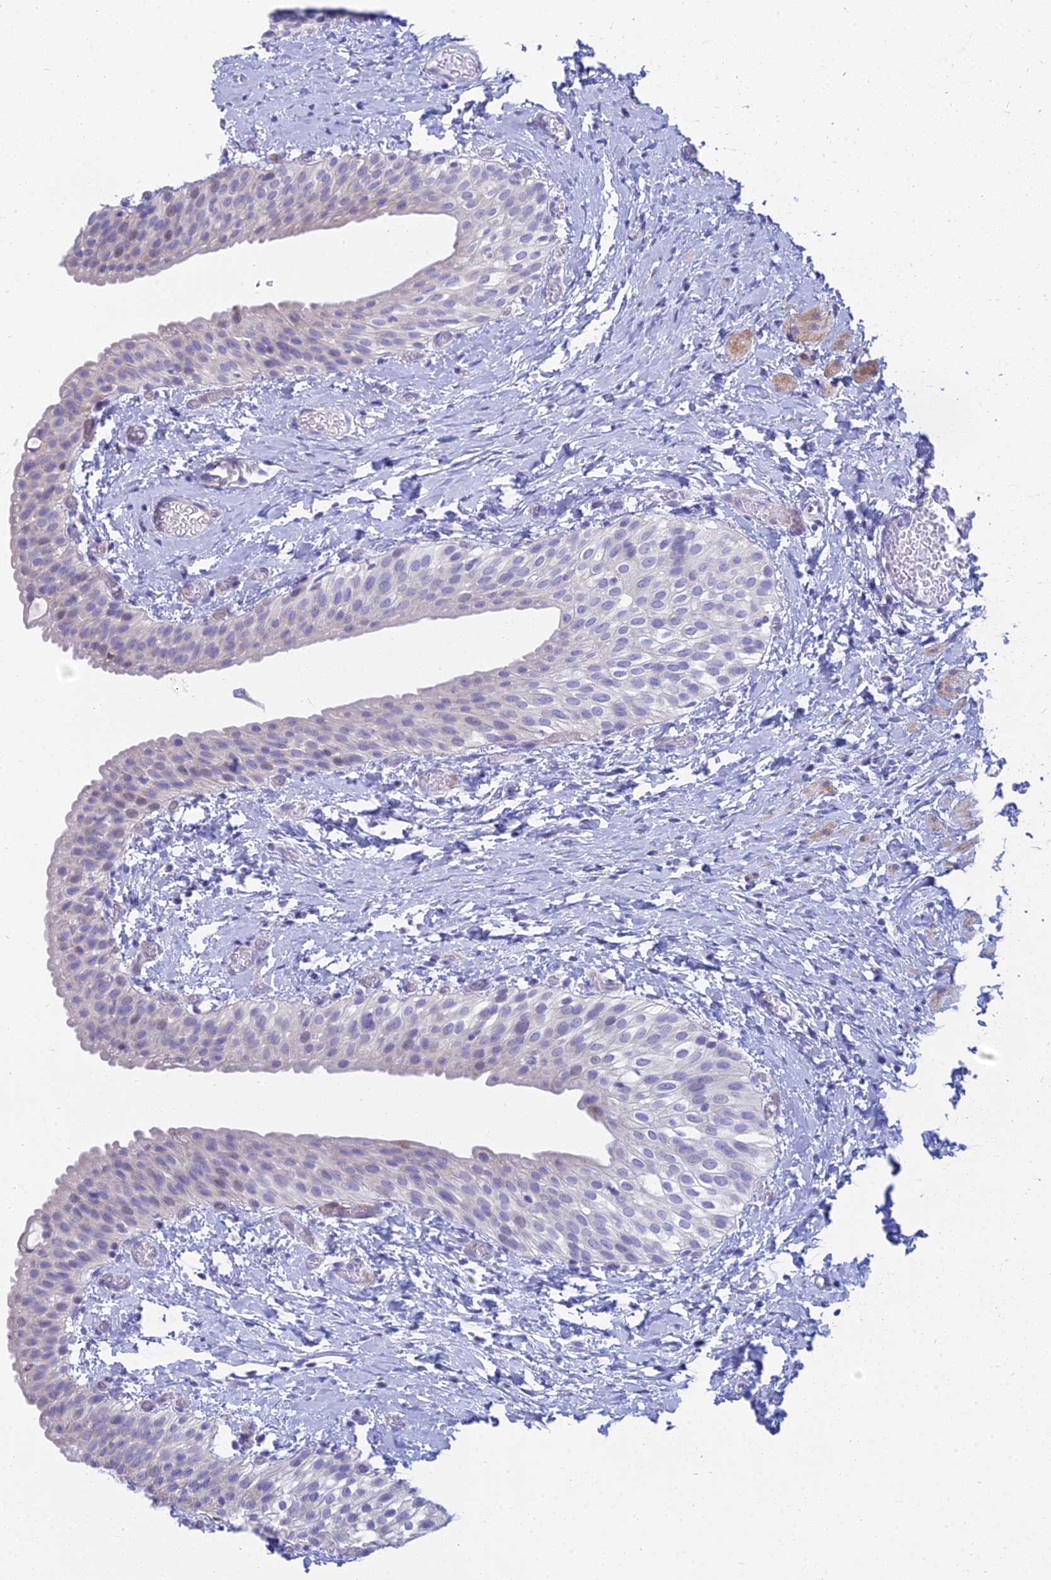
{"staining": {"intensity": "negative", "quantity": "none", "location": "none"}, "tissue": "urinary bladder", "cell_type": "Urothelial cells", "image_type": "normal", "snomed": [{"axis": "morphology", "description": "Normal tissue, NOS"}, {"axis": "topography", "description": "Urinary bladder"}], "caption": "Immunohistochemistry (IHC) micrograph of normal urinary bladder stained for a protein (brown), which reveals no staining in urothelial cells. (Stains: DAB (3,3'-diaminobenzidine) immunohistochemistry with hematoxylin counter stain, Microscopy: brightfield microscopy at high magnification).", "gene": "PRR13", "patient": {"sex": "male", "age": 1}}